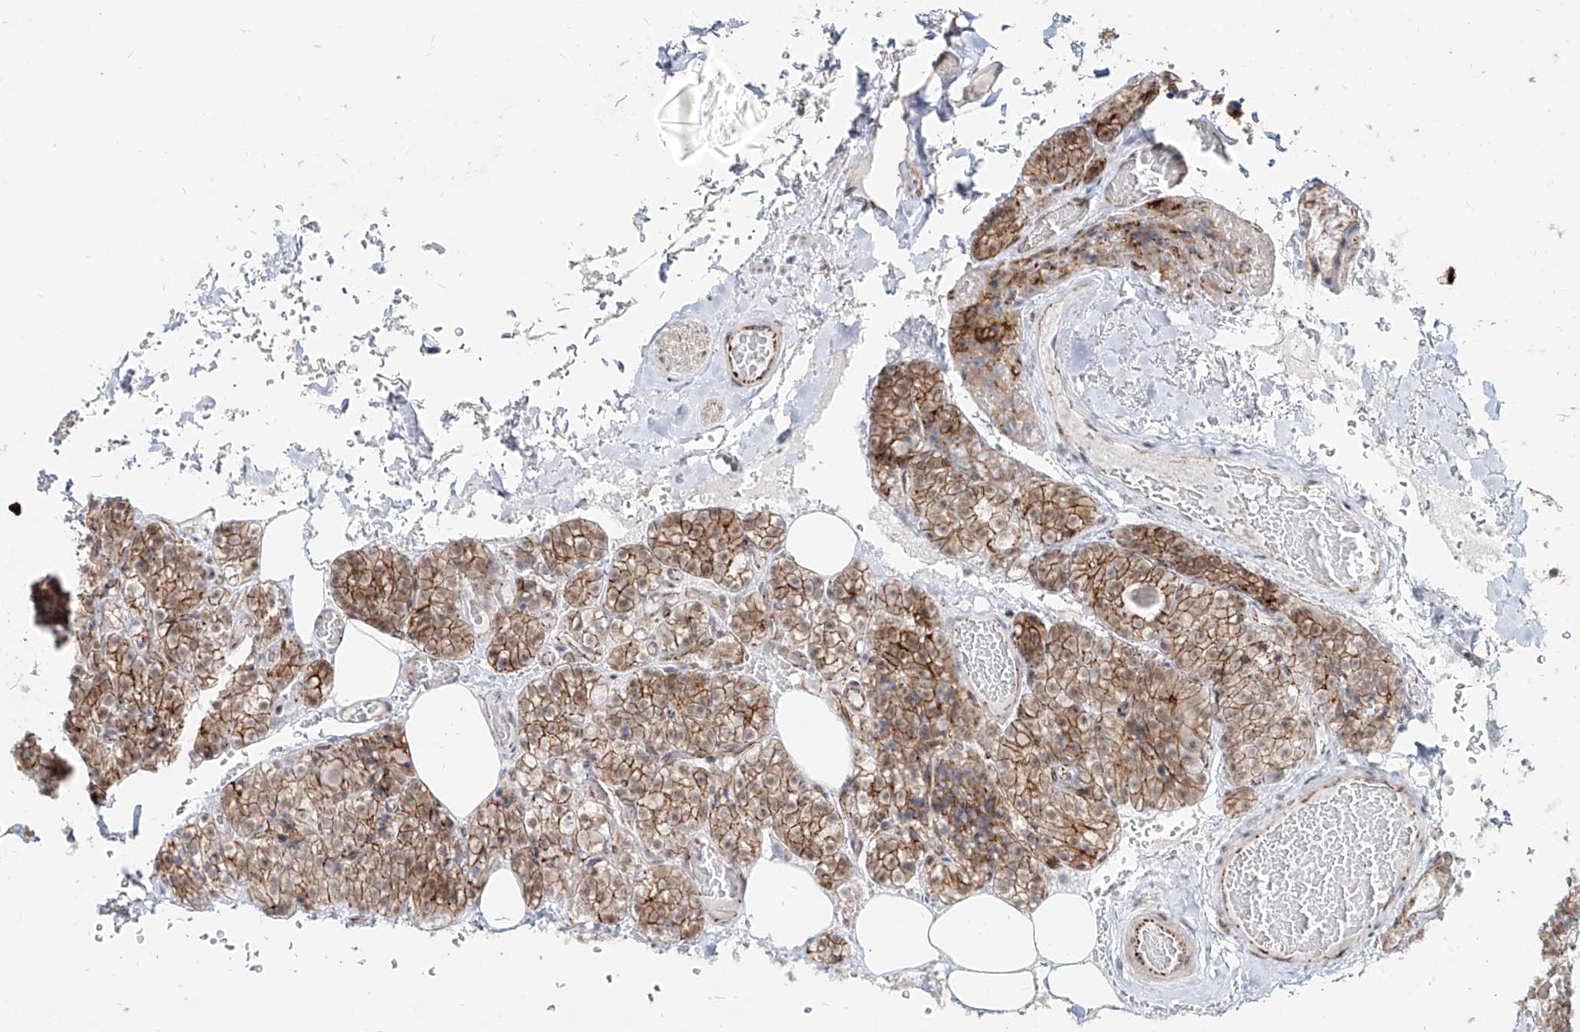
{"staining": {"intensity": "moderate", "quantity": "25%-75%", "location": "cytoplasmic/membranous"}, "tissue": "parathyroid gland", "cell_type": "Glandular cells", "image_type": "normal", "snomed": [{"axis": "morphology", "description": "Normal tissue, NOS"}, {"axis": "topography", "description": "Parathyroid gland"}], "caption": "Moderate cytoplasmic/membranous positivity is seen in approximately 25%-75% of glandular cells in normal parathyroid gland.", "gene": "ZNF710", "patient": {"sex": "male", "age": 87}}